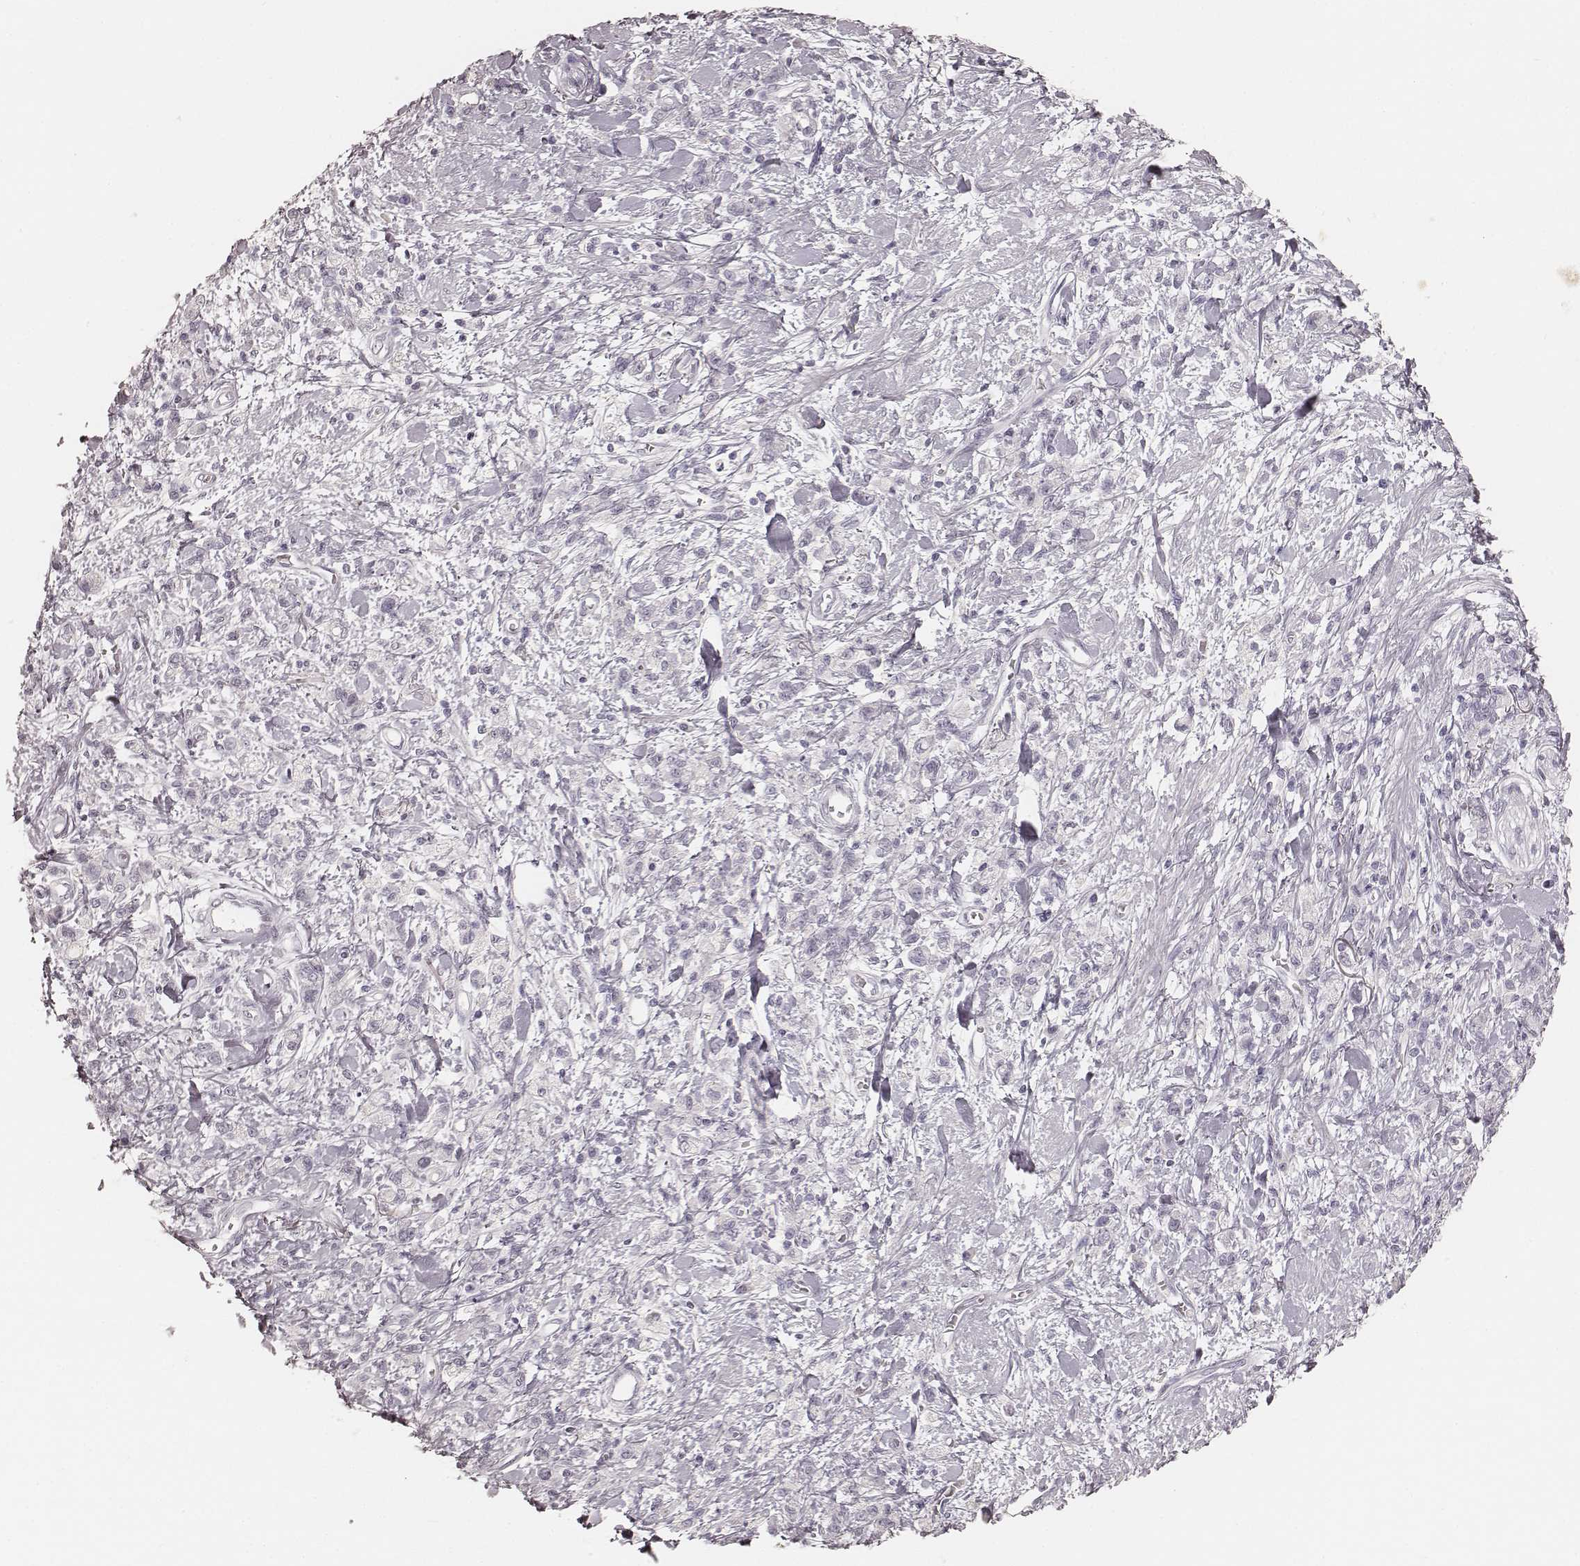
{"staining": {"intensity": "negative", "quantity": "none", "location": "none"}, "tissue": "stomach cancer", "cell_type": "Tumor cells", "image_type": "cancer", "snomed": [{"axis": "morphology", "description": "Adenocarcinoma, NOS"}, {"axis": "topography", "description": "Stomach"}], "caption": "Tumor cells are negative for protein expression in human stomach cancer (adenocarcinoma).", "gene": "KRT26", "patient": {"sex": "male", "age": 77}}